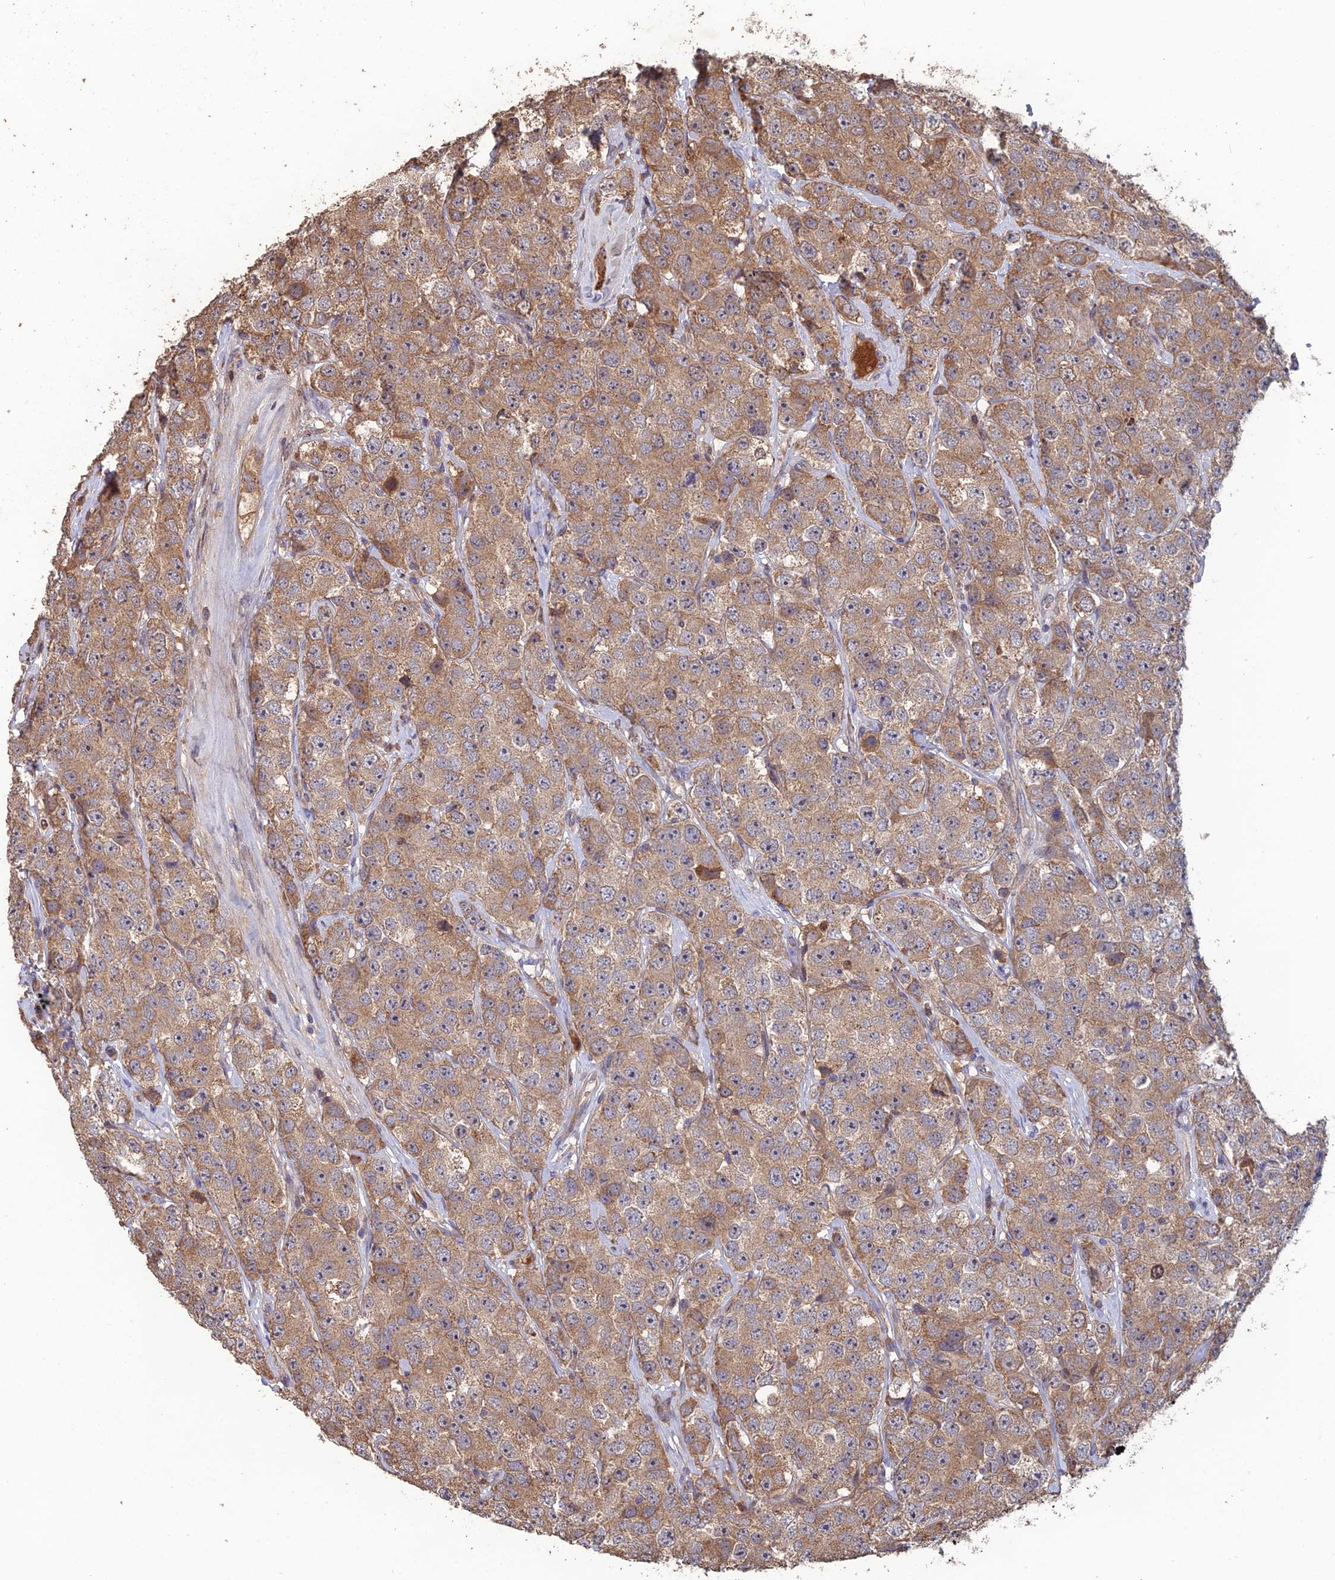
{"staining": {"intensity": "moderate", "quantity": ">75%", "location": "cytoplasmic/membranous"}, "tissue": "testis cancer", "cell_type": "Tumor cells", "image_type": "cancer", "snomed": [{"axis": "morphology", "description": "Seminoma, NOS"}, {"axis": "topography", "description": "Testis"}], "caption": "Brown immunohistochemical staining in testis cancer (seminoma) exhibits moderate cytoplasmic/membranous positivity in approximately >75% of tumor cells.", "gene": "SHISA5", "patient": {"sex": "male", "age": 28}}